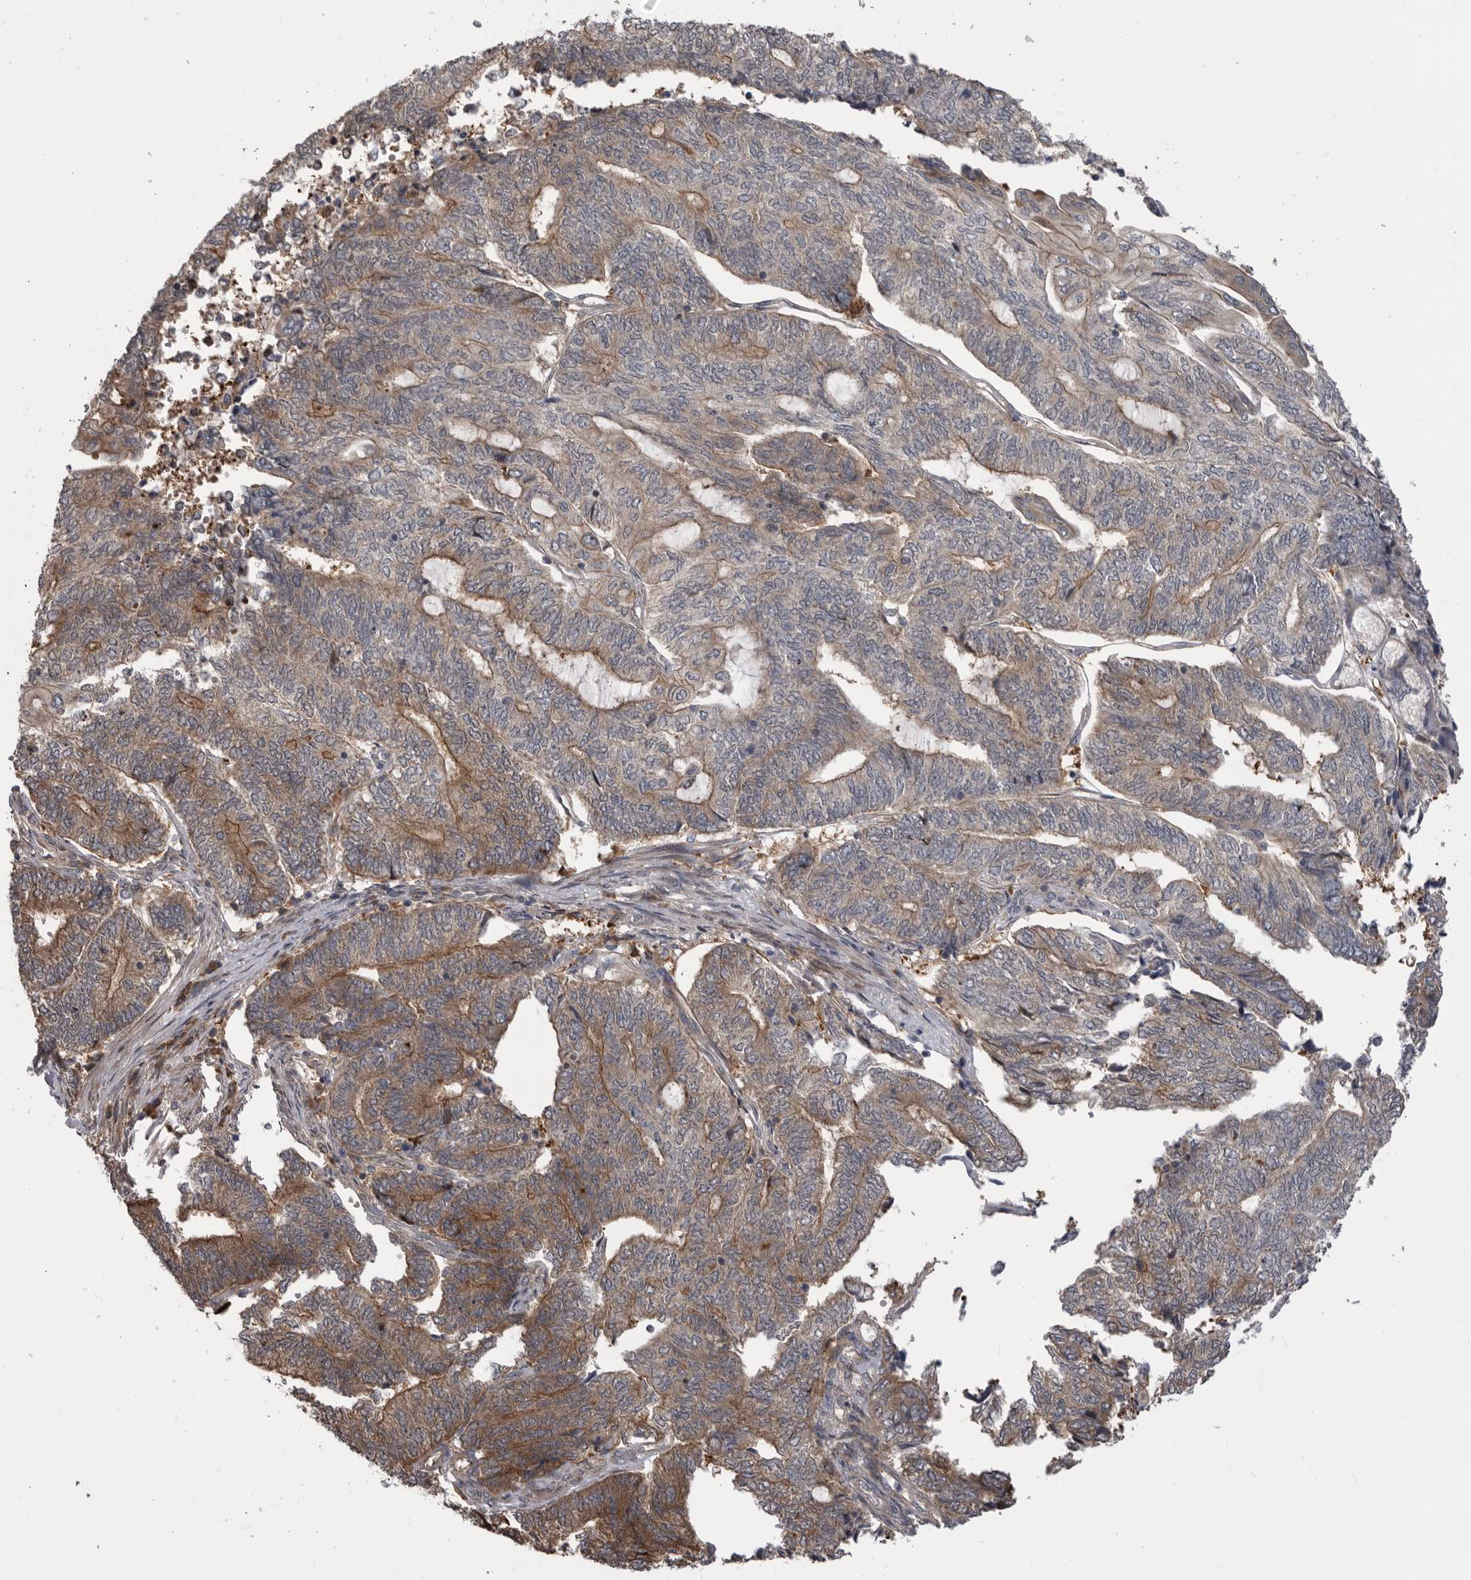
{"staining": {"intensity": "moderate", "quantity": ">75%", "location": "cytoplasmic/membranous"}, "tissue": "endometrial cancer", "cell_type": "Tumor cells", "image_type": "cancer", "snomed": [{"axis": "morphology", "description": "Adenocarcinoma, NOS"}, {"axis": "topography", "description": "Uterus"}, {"axis": "topography", "description": "Endometrium"}], "caption": "An IHC histopathology image of neoplastic tissue is shown. Protein staining in brown highlights moderate cytoplasmic/membranous positivity in endometrial cancer (adenocarcinoma) within tumor cells. (Brightfield microscopy of DAB IHC at high magnification).", "gene": "RAB3GAP2", "patient": {"sex": "female", "age": 70}}